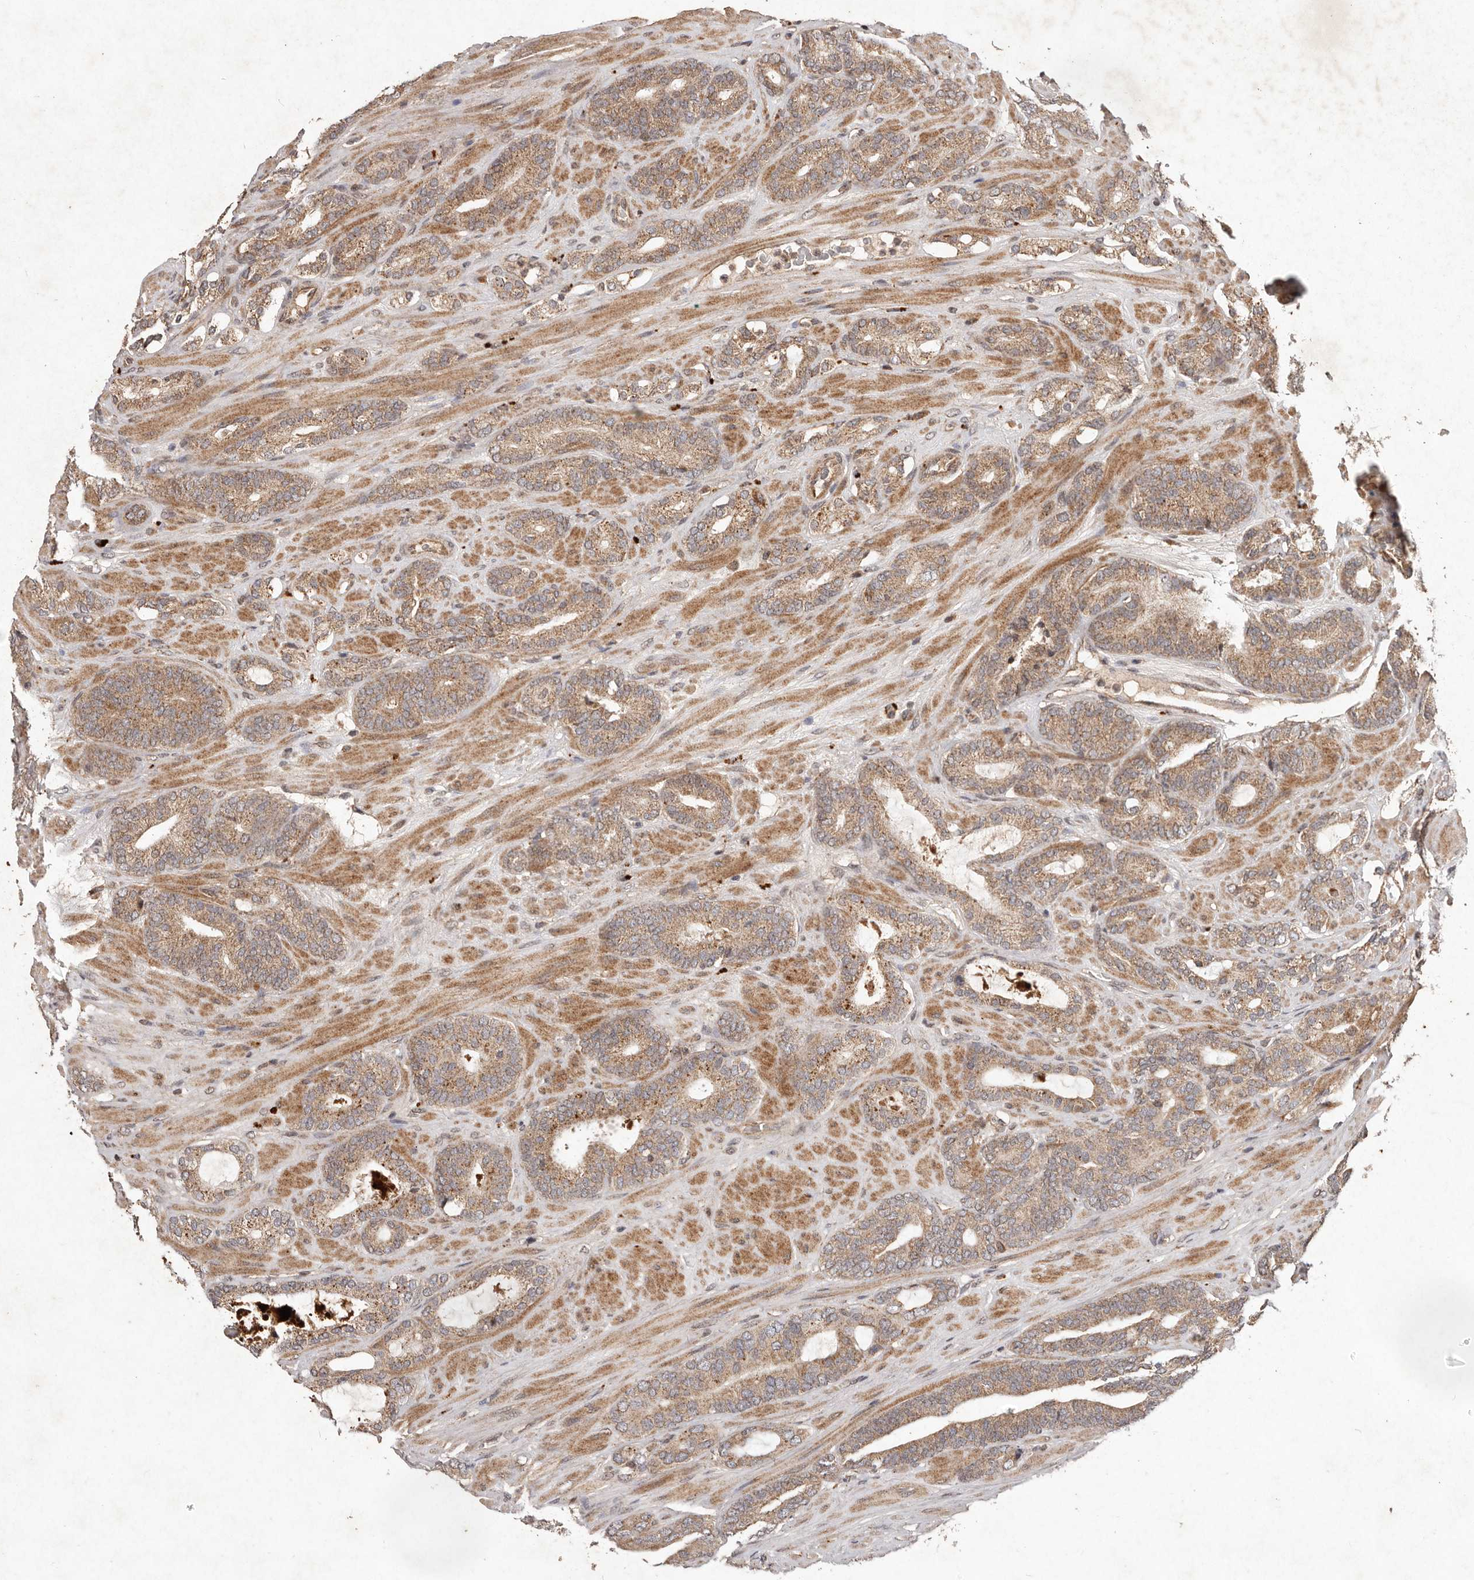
{"staining": {"intensity": "moderate", "quantity": ">75%", "location": "cytoplasmic/membranous"}, "tissue": "prostate cancer", "cell_type": "Tumor cells", "image_type": "cancer", "snomed": [{"axis": "morphology", "description": "Adenocarcinoma, Low grade"}, {"axis": "topography", "description": "Prostate"}], "caption": "Immunohistochemical staining of prostate low-grade adenocarcinoma reveals medium levels of moderate cytoplasmic/membranous protein expression in approximately >75% of tumor cells.", "gene": "PLOD2", "patient": {"sex": "male", "age": 63}}